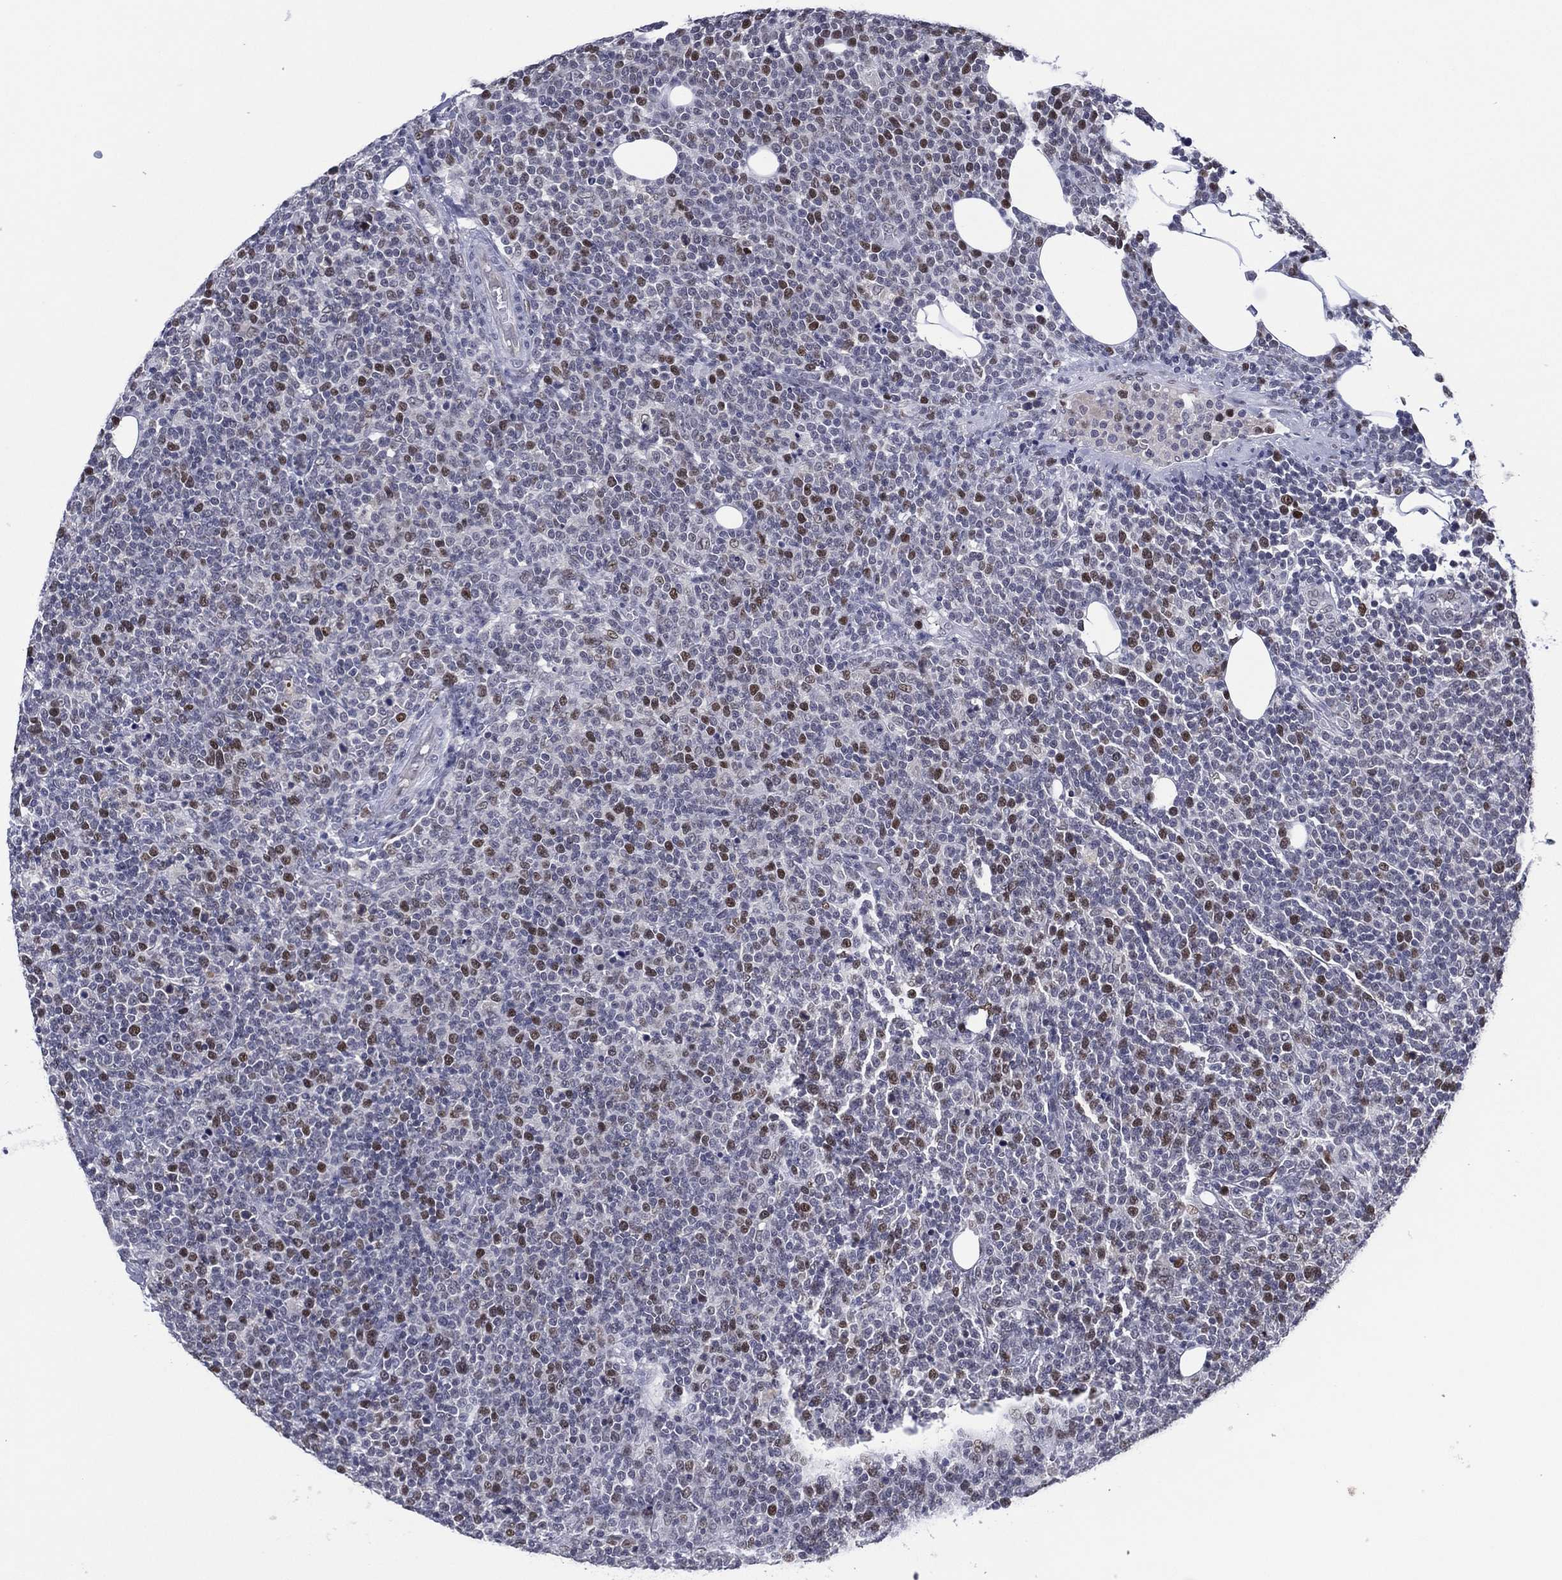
{"staining": {"intensity": "strong", "quantity": "<25%", "location": "nuclear"}, "tissue": "lymphoma", "cell_type": "Tumor cells", "image_type": "cancer", "snomed": [{"axis": "morphology", "description": "Malignant lymphoma, non-Hodgkin's type, High grade"}, {"axis": "topography", "description": "Lymph node"}], "caption": "This photomicrograph reveals immunohistochemistry staining of human lymphoma, with medium strong nuclear expression in approximately <25% of tumor cells.", "gene": "GATA6", "patient": {"sex": "male", "age": 61}}